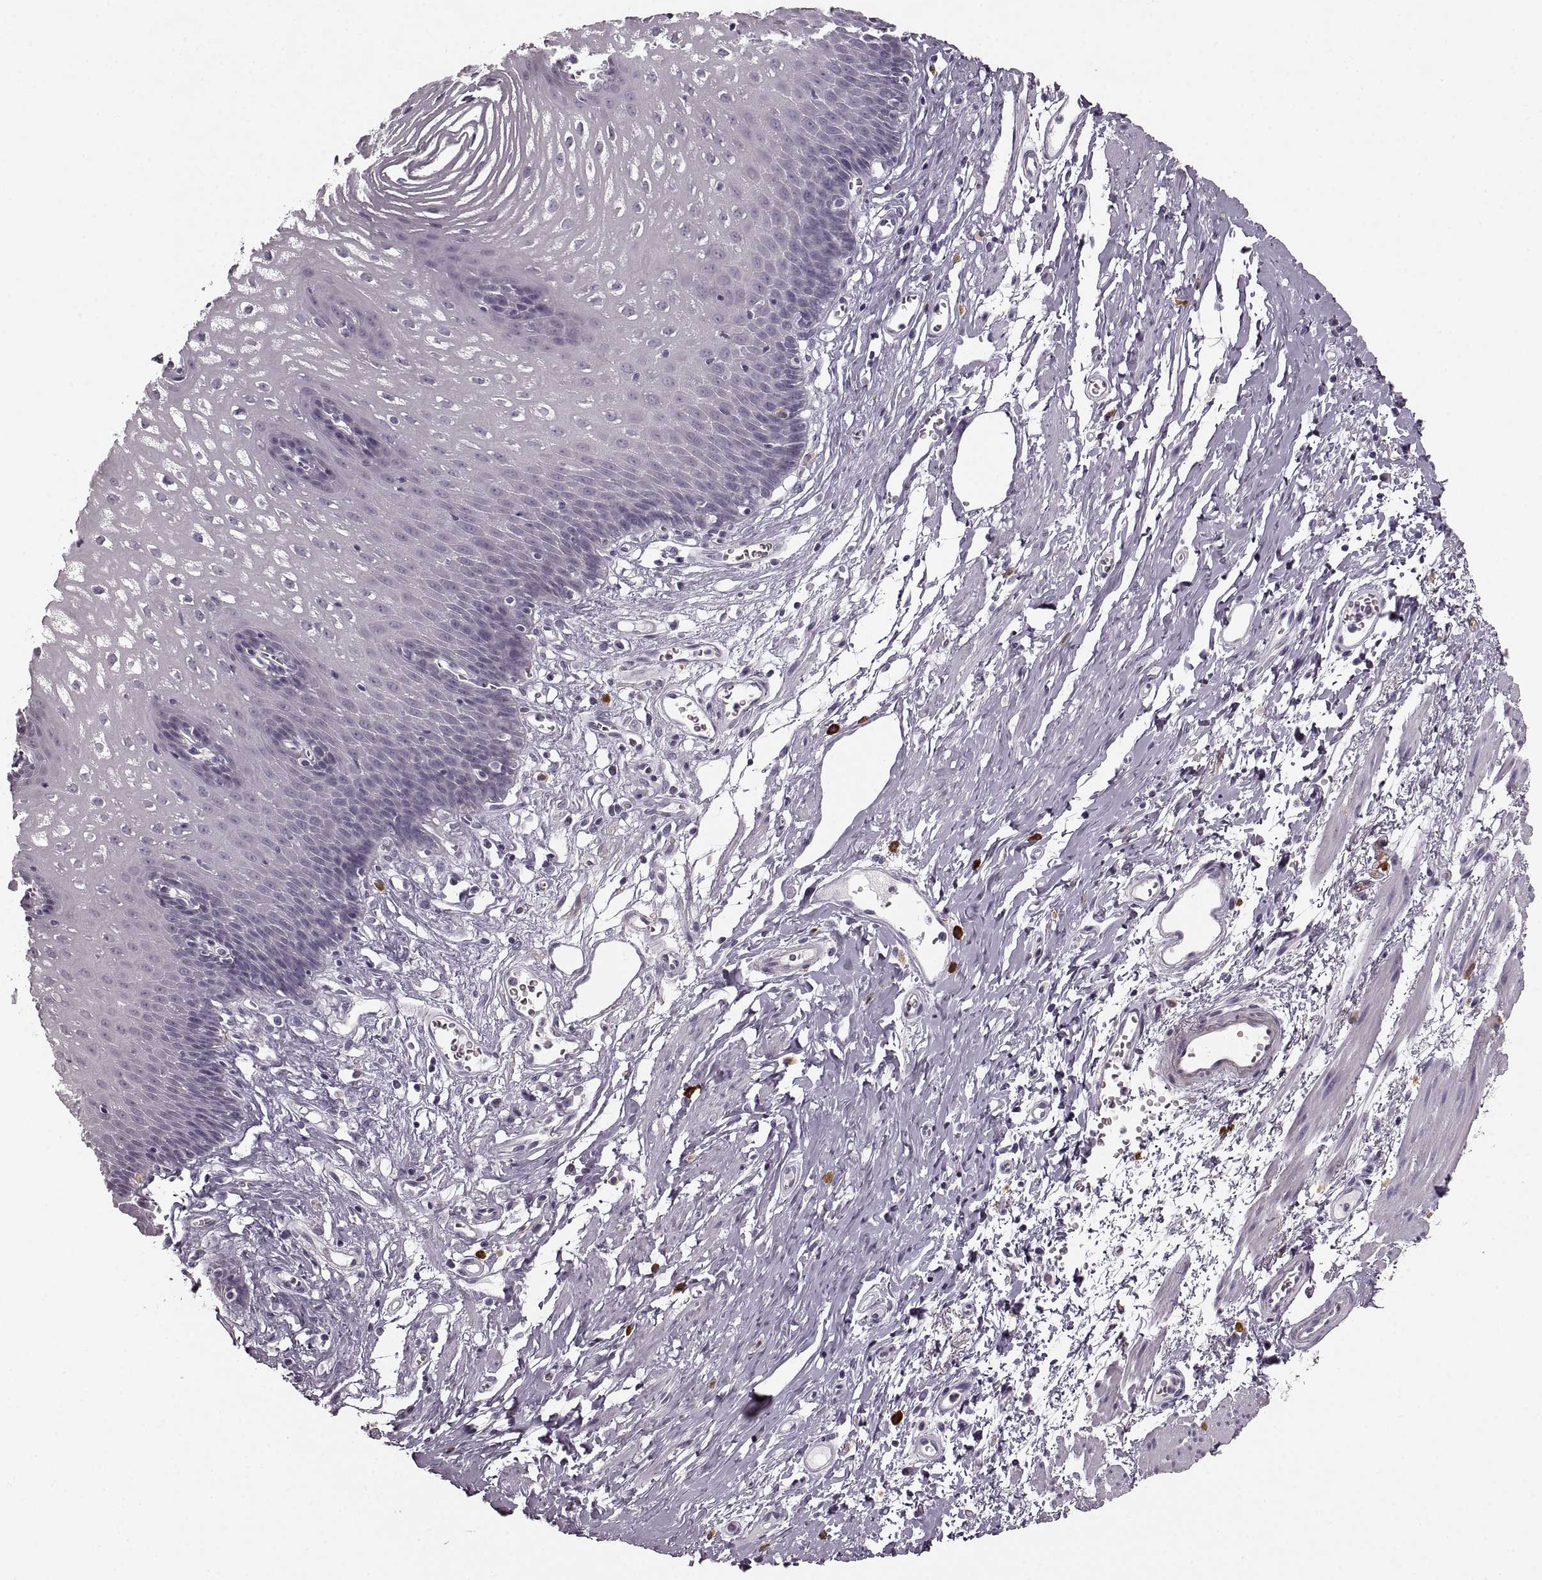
{"staining": {"intensity": "negative", "quantity": "none", "location": "none"}, "tissue": "esophagus", "cell_type": "Squamous epithelial cells", "image_type": "normal", "snomed": [{"axis": "morphology", "description": "Normal tissue, NOS"}, {"axis": "topography", "description": "Esophagus"}], "caption": "High power microscopy photomicrograph of an IHC image of normal esophagus, revealing no significant staining in squamous epithelial cells.", "gene": "CNTN1", "patient": {"sex": "male", "age": 72}}